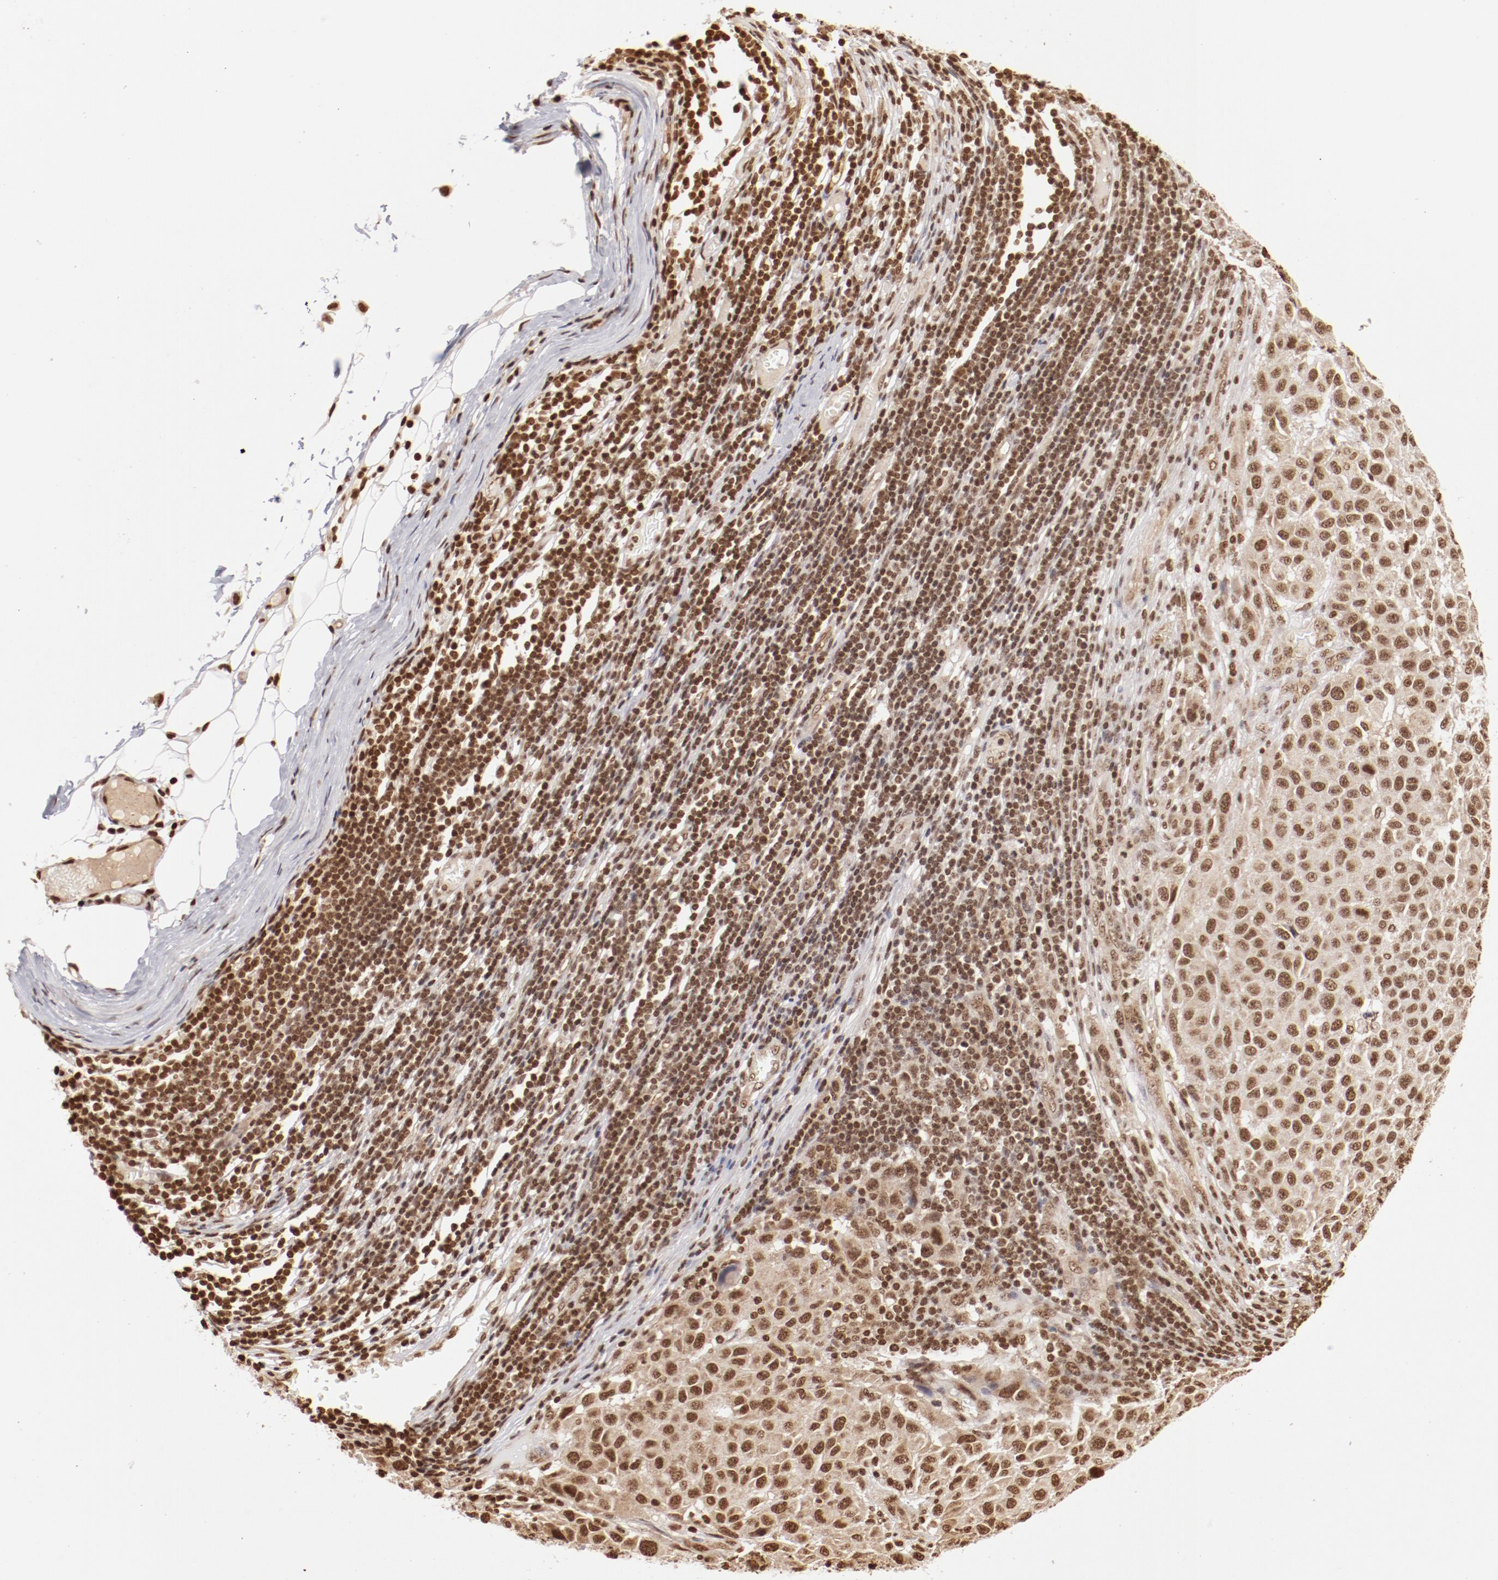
{"staining": {"intensity": "moderate", "quantity": ">75%", "location": "nuclear"}, "tissue": "melanoma", "cell_type": "Tumor cells", "image_type": "cancer", "snomed": [{"axis": "morphology", "description": "Malignant melanoma, Metastatic site"}, {"axis": "topography", "description": "Lymph node"}], "caption": "This micrograph exhibits malignant melanoma (metastatic site) stained with IHC to label a protein in brown. The nuclear of tumor cells show moderate positivity for the protein. Nuclei are counter-stained blue.", "gene": "ABL2", "patient": {"sex": "male", "age": 61}}